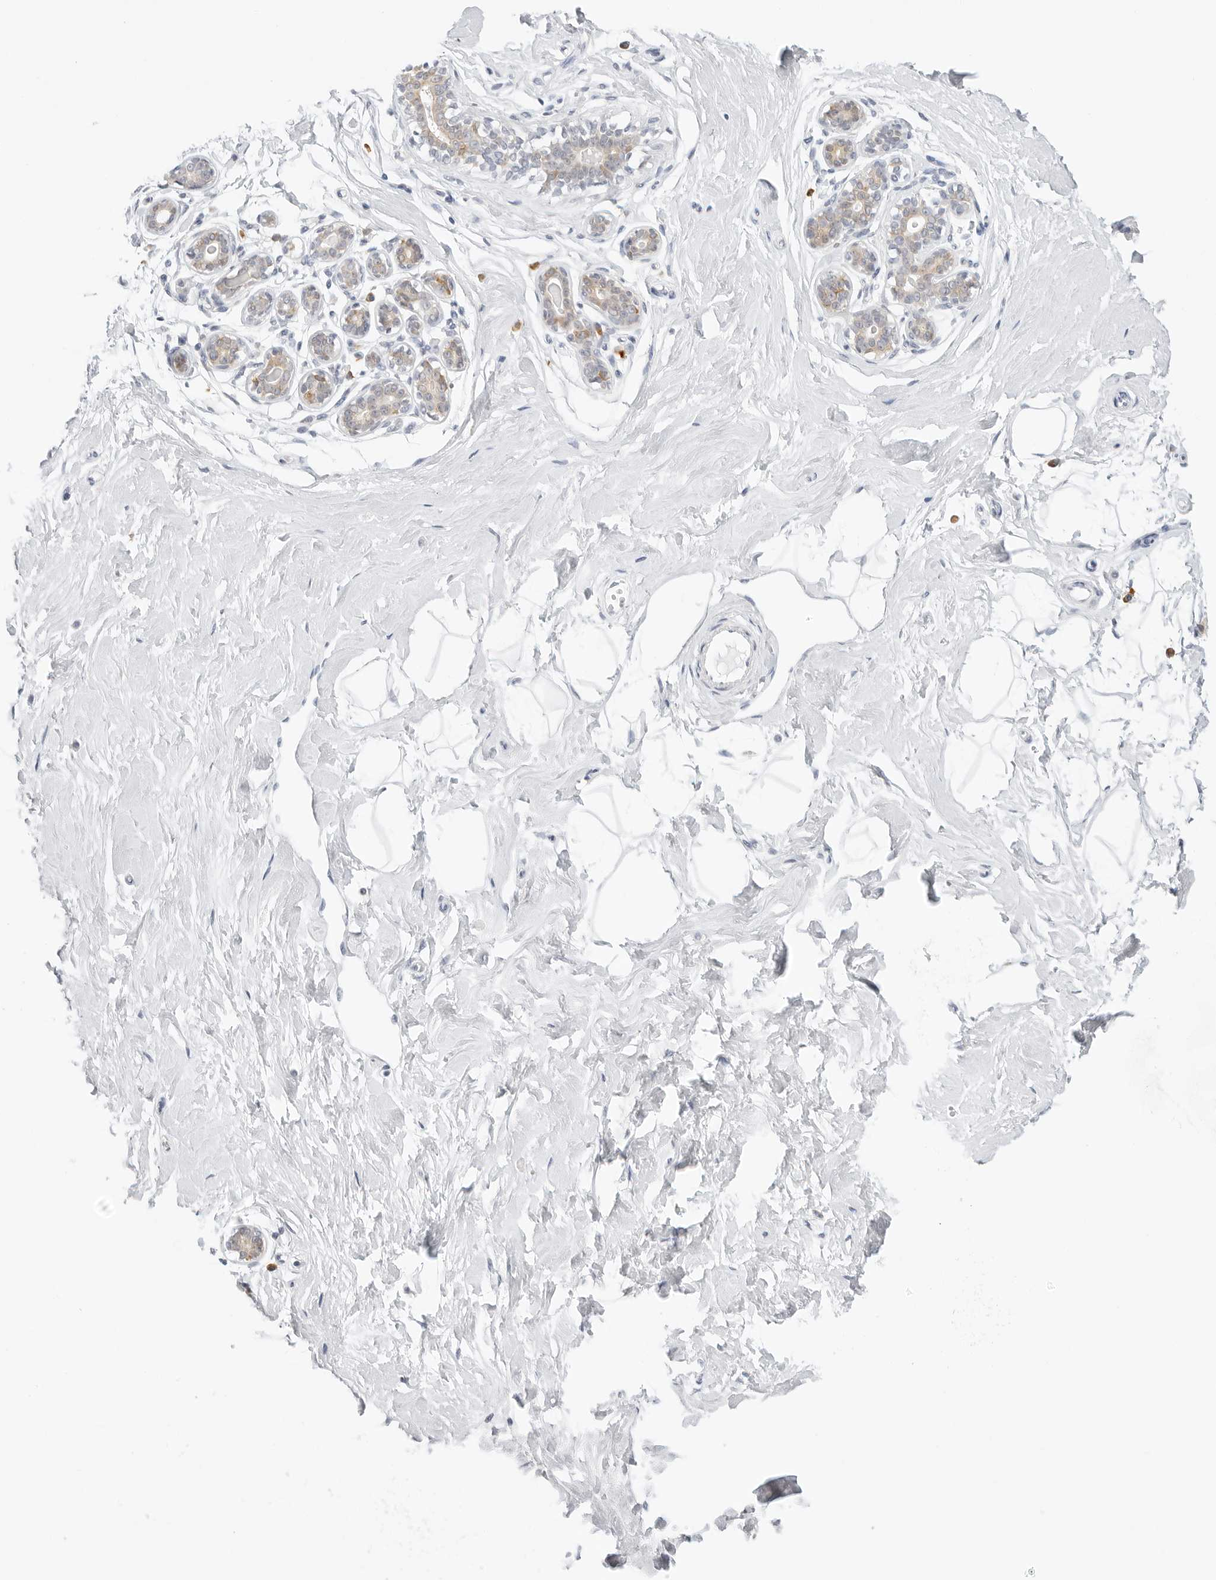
{"staining": {"intensity": "negative", "quantity": "none", "location": "none"}, "tissue": "breast", "cell_type": "Adipocytes", "image_type": "normal", "snomed": [{"axis": "morphology", "description": "Normal tissue, NOS"}, {"axis": "morphology", "description": "Adenoma, NOS"}, {"axis": "topography", "description": "Breast"}], "caption": "High power microscopy photomicrograph of an IHC histopathology image of benign breast, revealing no significant positivity in adipocytes. (Stains: DAB (3,3'-diaminobenzidine) immunohistochemistry with hematoxylin counter stain, Microscopy: brightfield microscopy at high magnification).", "gene": "THEM4", "patient": {"sex": "female", "age": 23}}